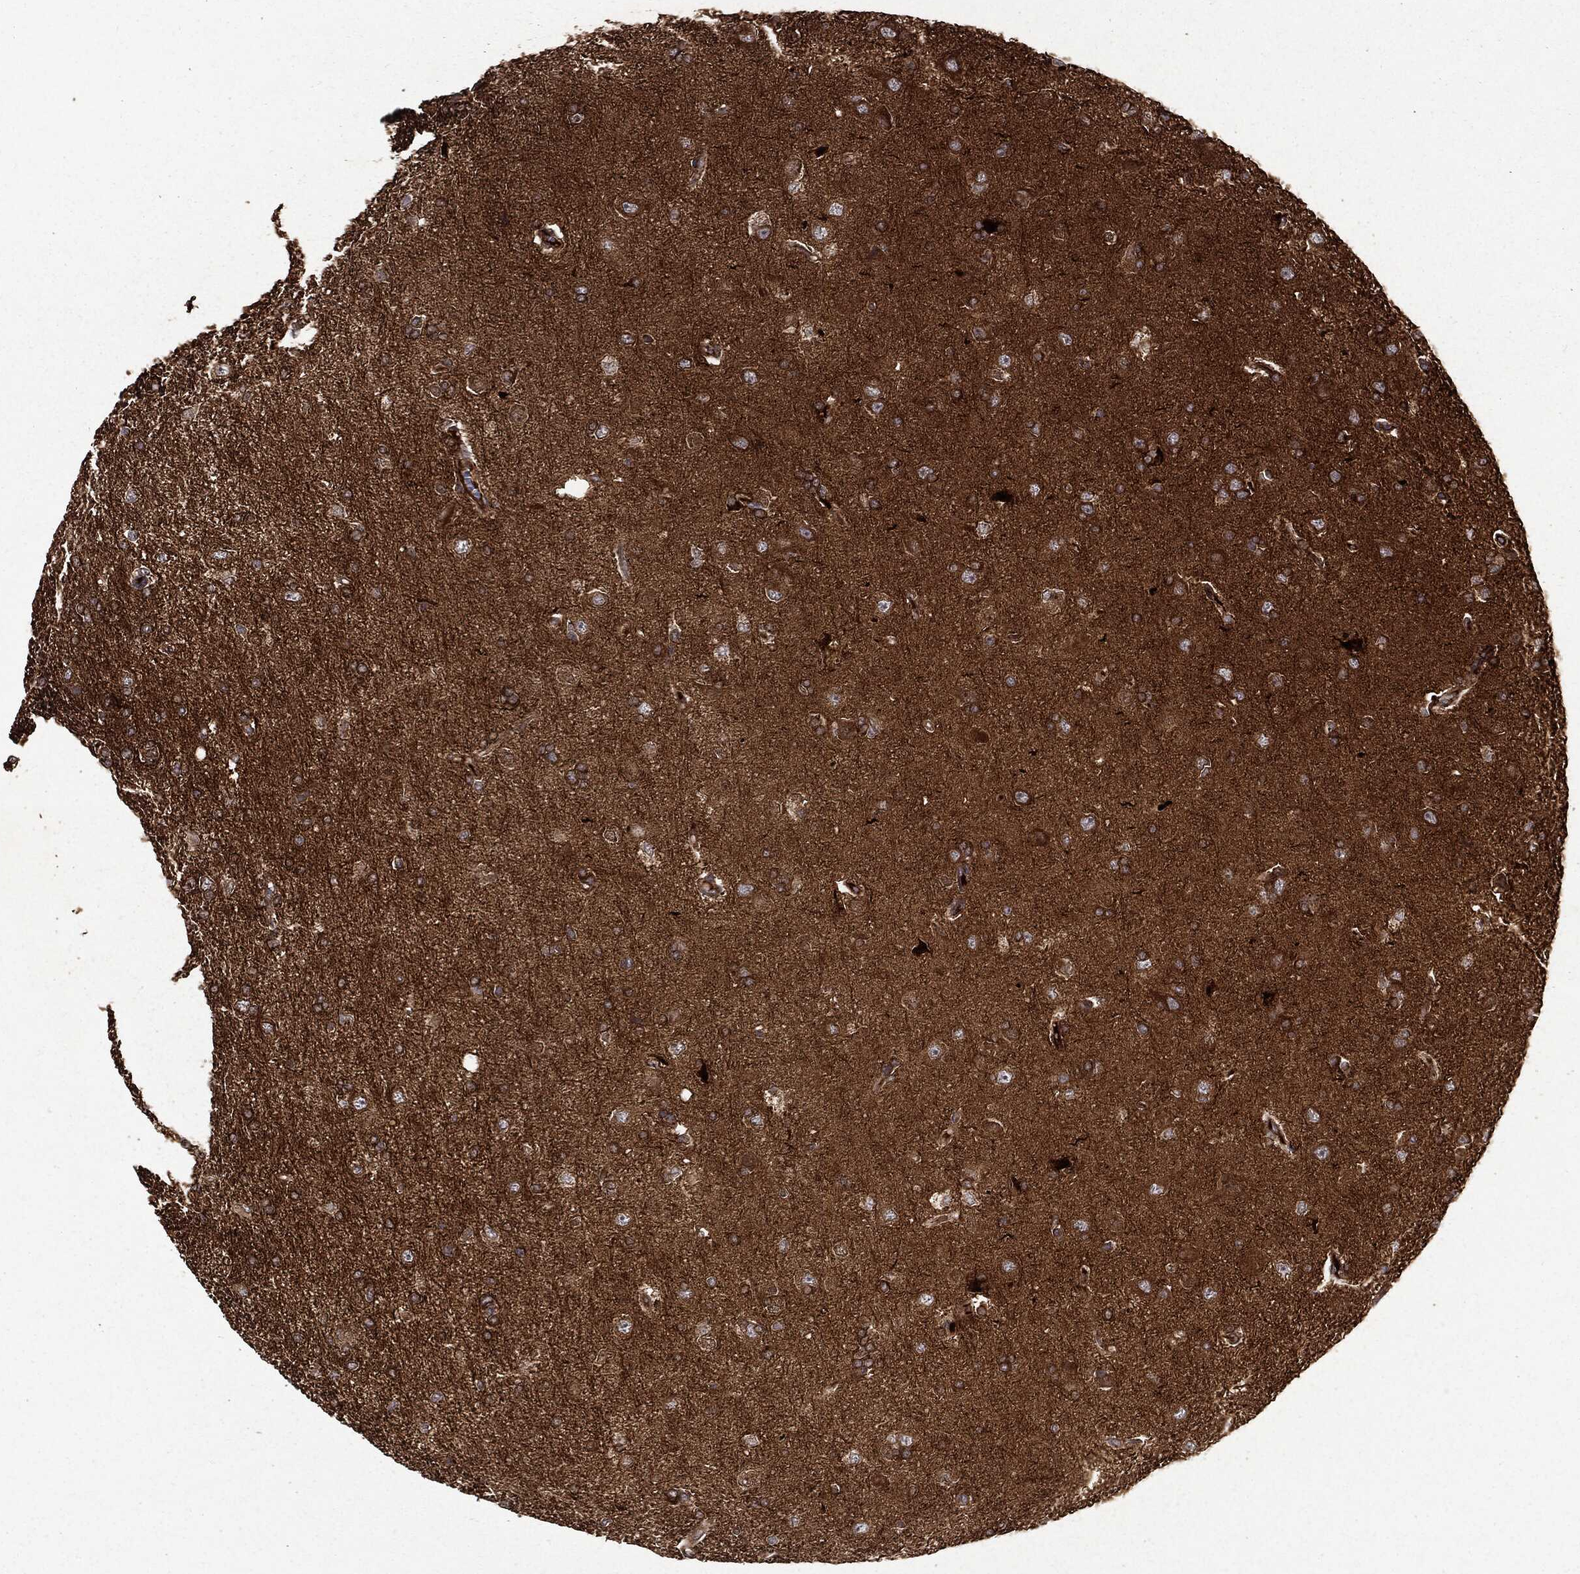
{"staining": {"intensity": "moderate", "quantity": ">75%", "location": "cytoplasmic/membranous"}, "tissue": "glioma", "cell_type": "Tumor cells", "image_type": "cancer", "snomed": [{"axis": "morphology", "description": "Glioma, malignant, High grade"}, {"axis": "topography", "description": "Cerebral cortex"}], "caption": "Immunohistochemistry of human glioma reveals medium levels of moderate cytoplasmic/membranous staining in about >75% of tumor cells.", "gene": "HTT", "patient": {"sex": "male", "age": 70}}